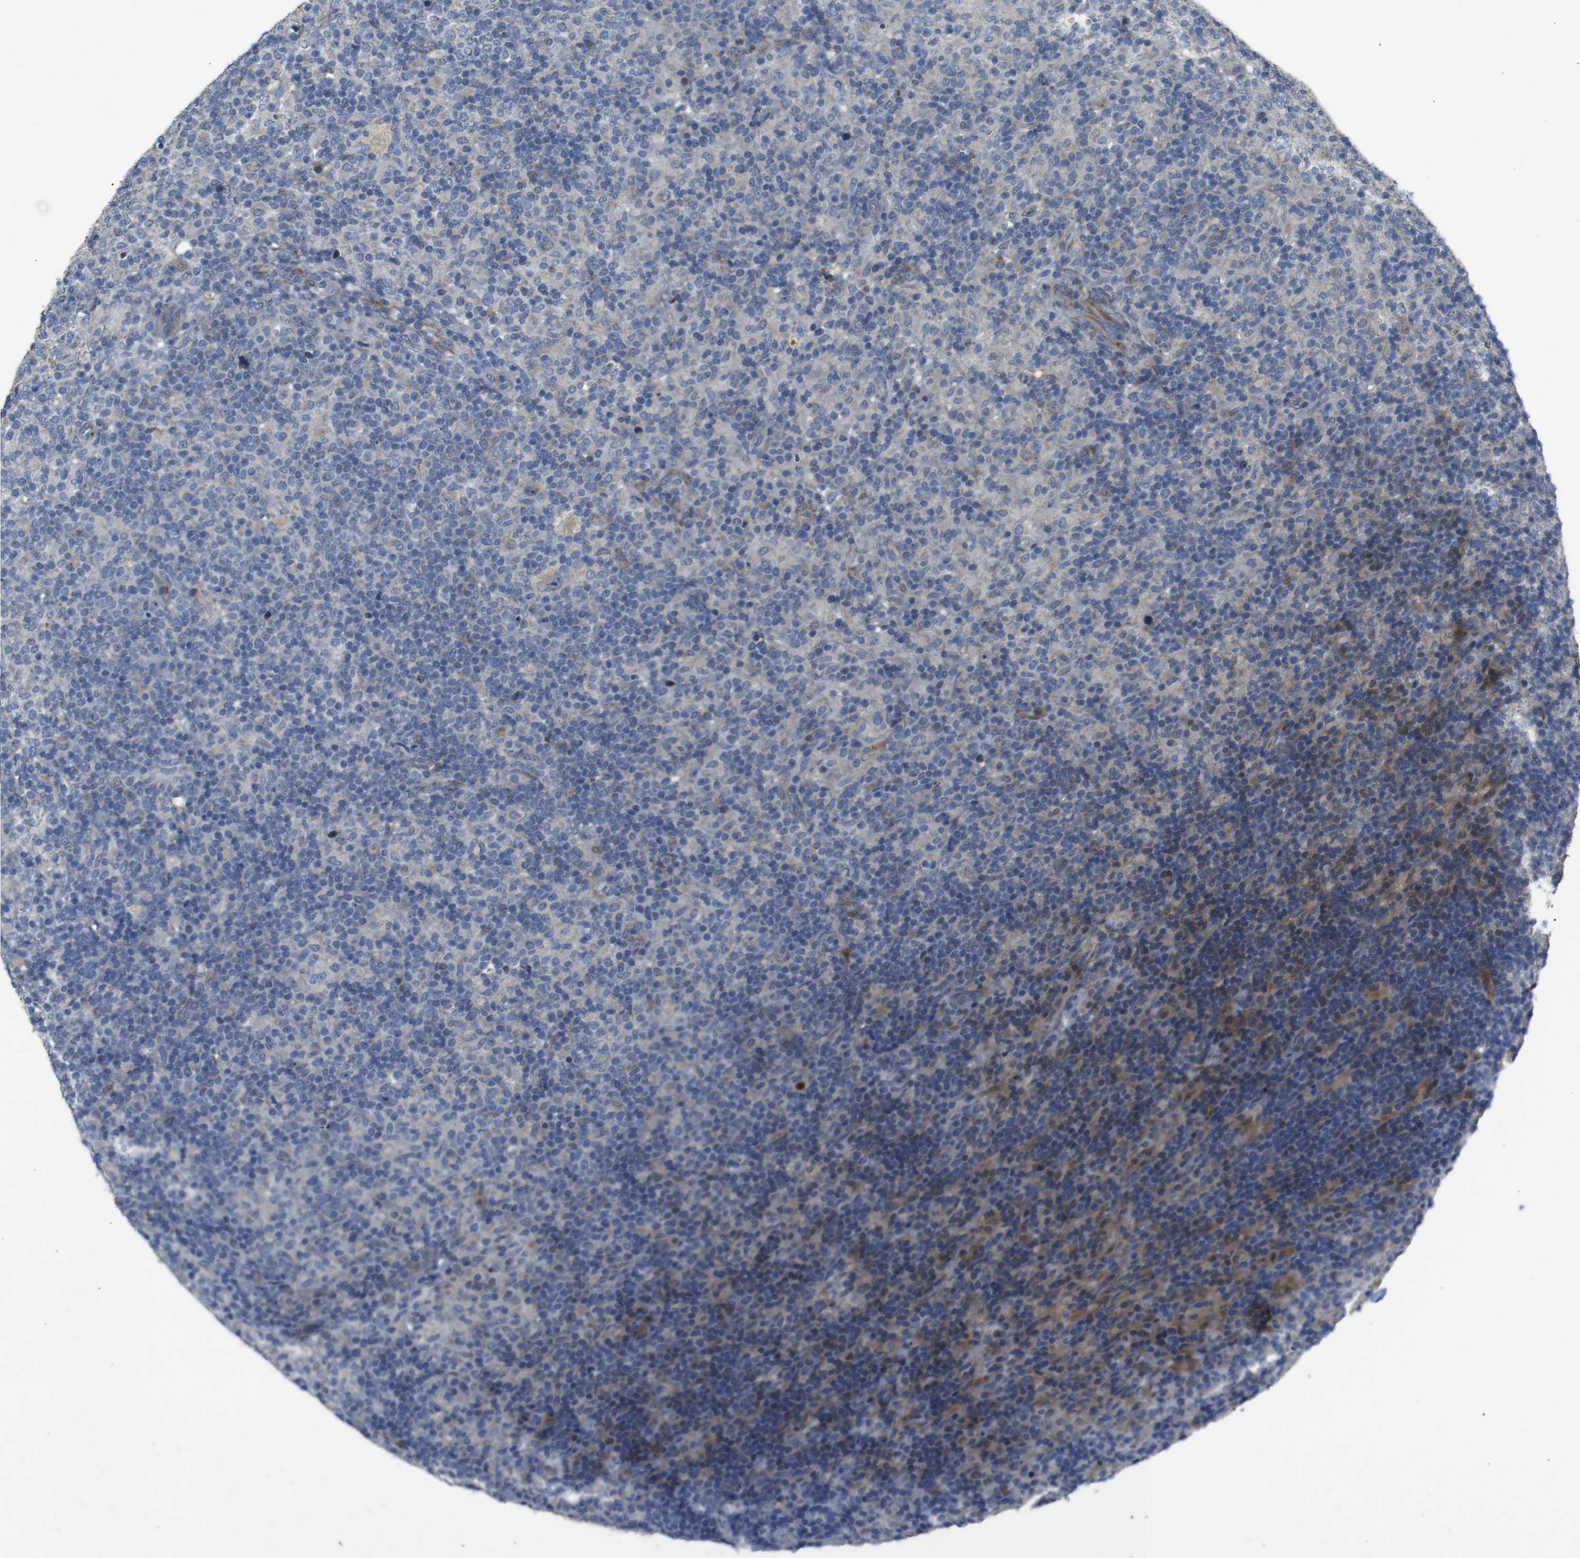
{"staining": {"intensity": "moderate", "quantity": "<25%", "location": "cytoplasmic/membranous"}, "tissue": "lymphoma", "cell_type": "Tumor cells", "image_type": "cancer", "snomed": [{"axis": "morphology", "description": "Hodgkin's disease, NOS"}, {"axis": "topography", "description": "Lymph node"}], "caption": "Human lymphoma stained with a brown dye shows moderate cytoplasmic/membranous positive expression in about <25% of tumor cells.", "gene": "CHST10", "patient": {"sex": "male", "age": 70}}